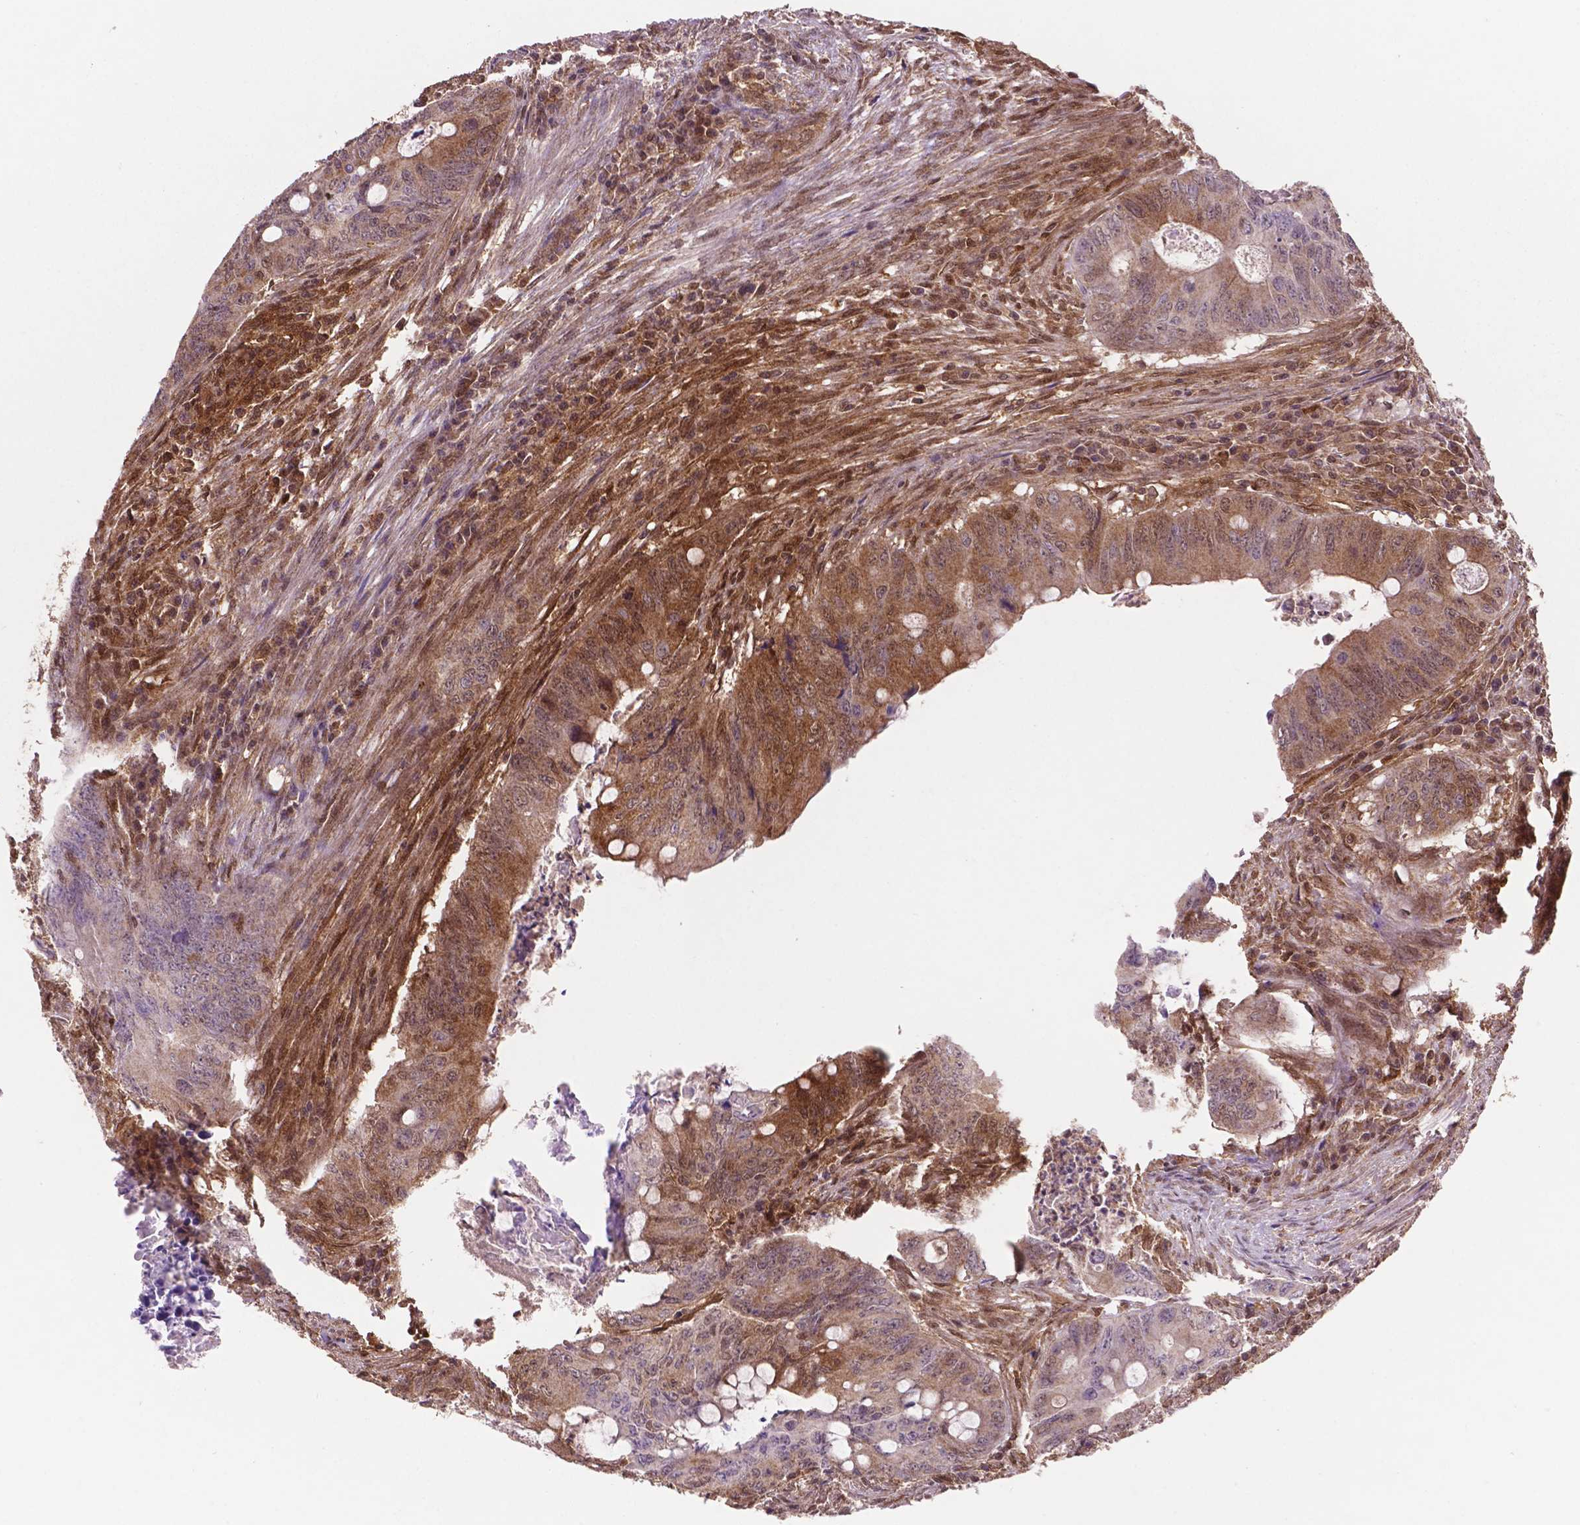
{"staining": {"intensity": "moderate", "quantity": "25%-75%", "location": "cytoplasmic/membranous,nuclear"}, "tissue": "colorectal cancer", "cell_type": "Tumor cells", "image_type": "cancer", "snomed": [{"axis": "morphology", "description": "Adenocarcinoma, NOS"}, {"axis": "topography", "description": "Colon"}], "caption": "Immunohistochemical staining of human colorectal adenocarcinoma exhibits medium levels of moderate cytoplasmic/membranous and nuclear protein staining in about 25%-75% of tumor cells.", "gene": "UBE2L6", "patient": {"sex": "female", "age": 74}}